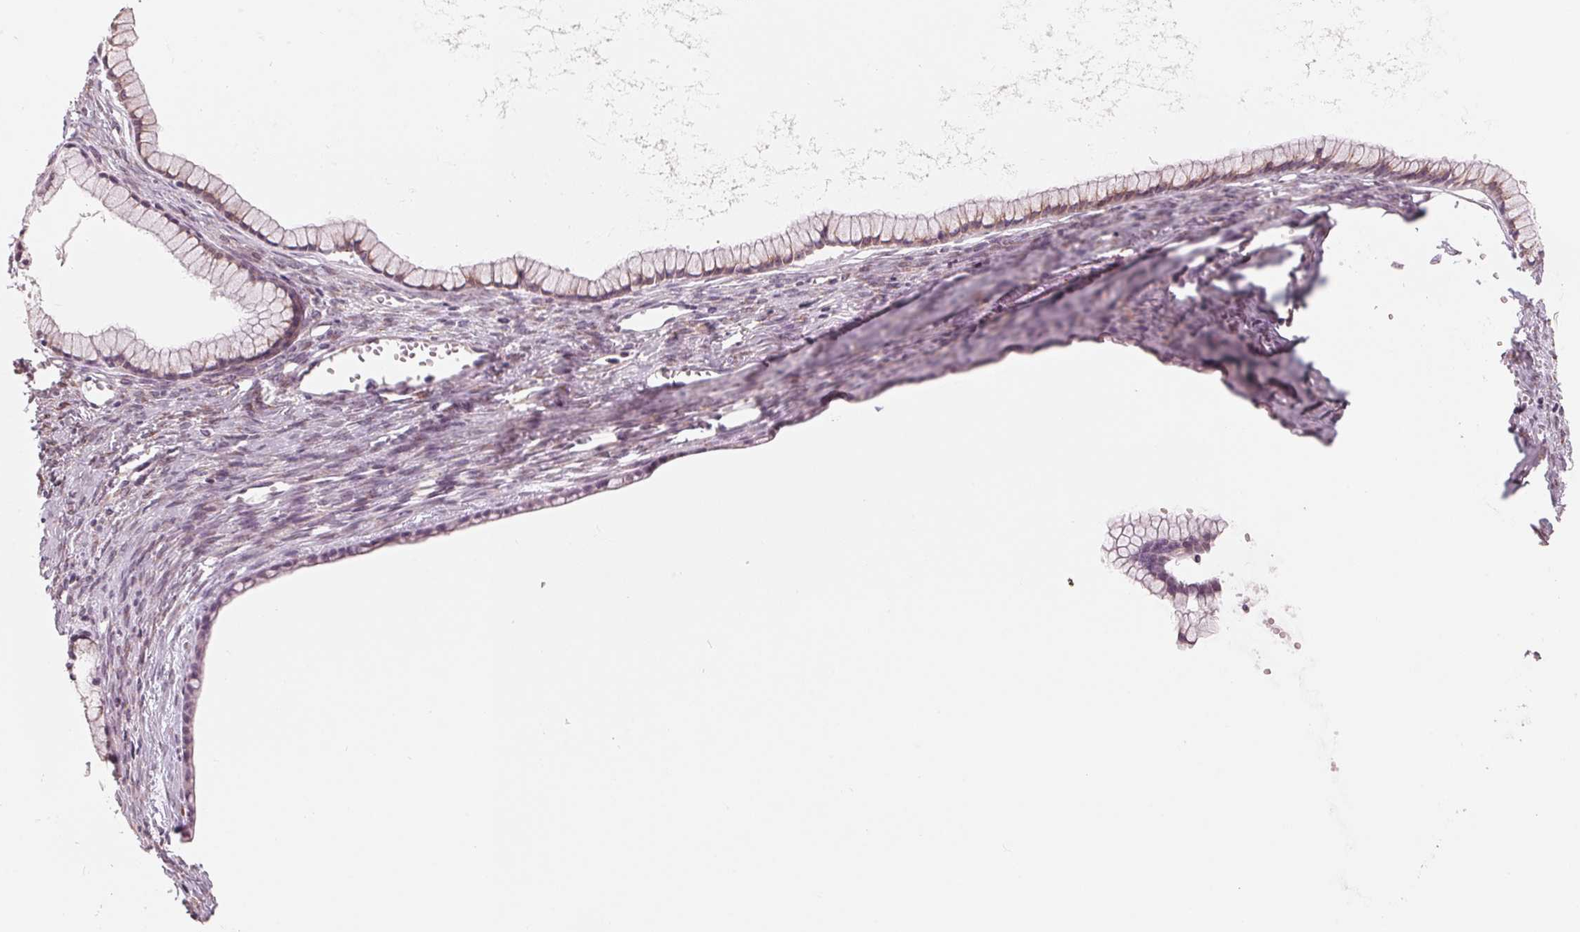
{"staining": {"intensity": "weak", "quantity": ">75%", "location": "cytoplasmic/membranous"}, "tissue": "ovarian cancer", "cell_type": "Tumor cells", "image_type": "cancer", "snomed": [{"axis": "morphology", "description": "Cystadenocarcinoma, mucinous, NOS"}, {"axis": "topography", "description": "Ovary"}], "caption": "IHC photomicrograph of ovarian mucinous cystadenocarcinoma stained for a protein (brown), which displays low levels of weak cytoplasmic/membranous staining in about >75% of tumor cells.", "gene": "IL9R", "patient": {"sex": "female", "age": 41}}